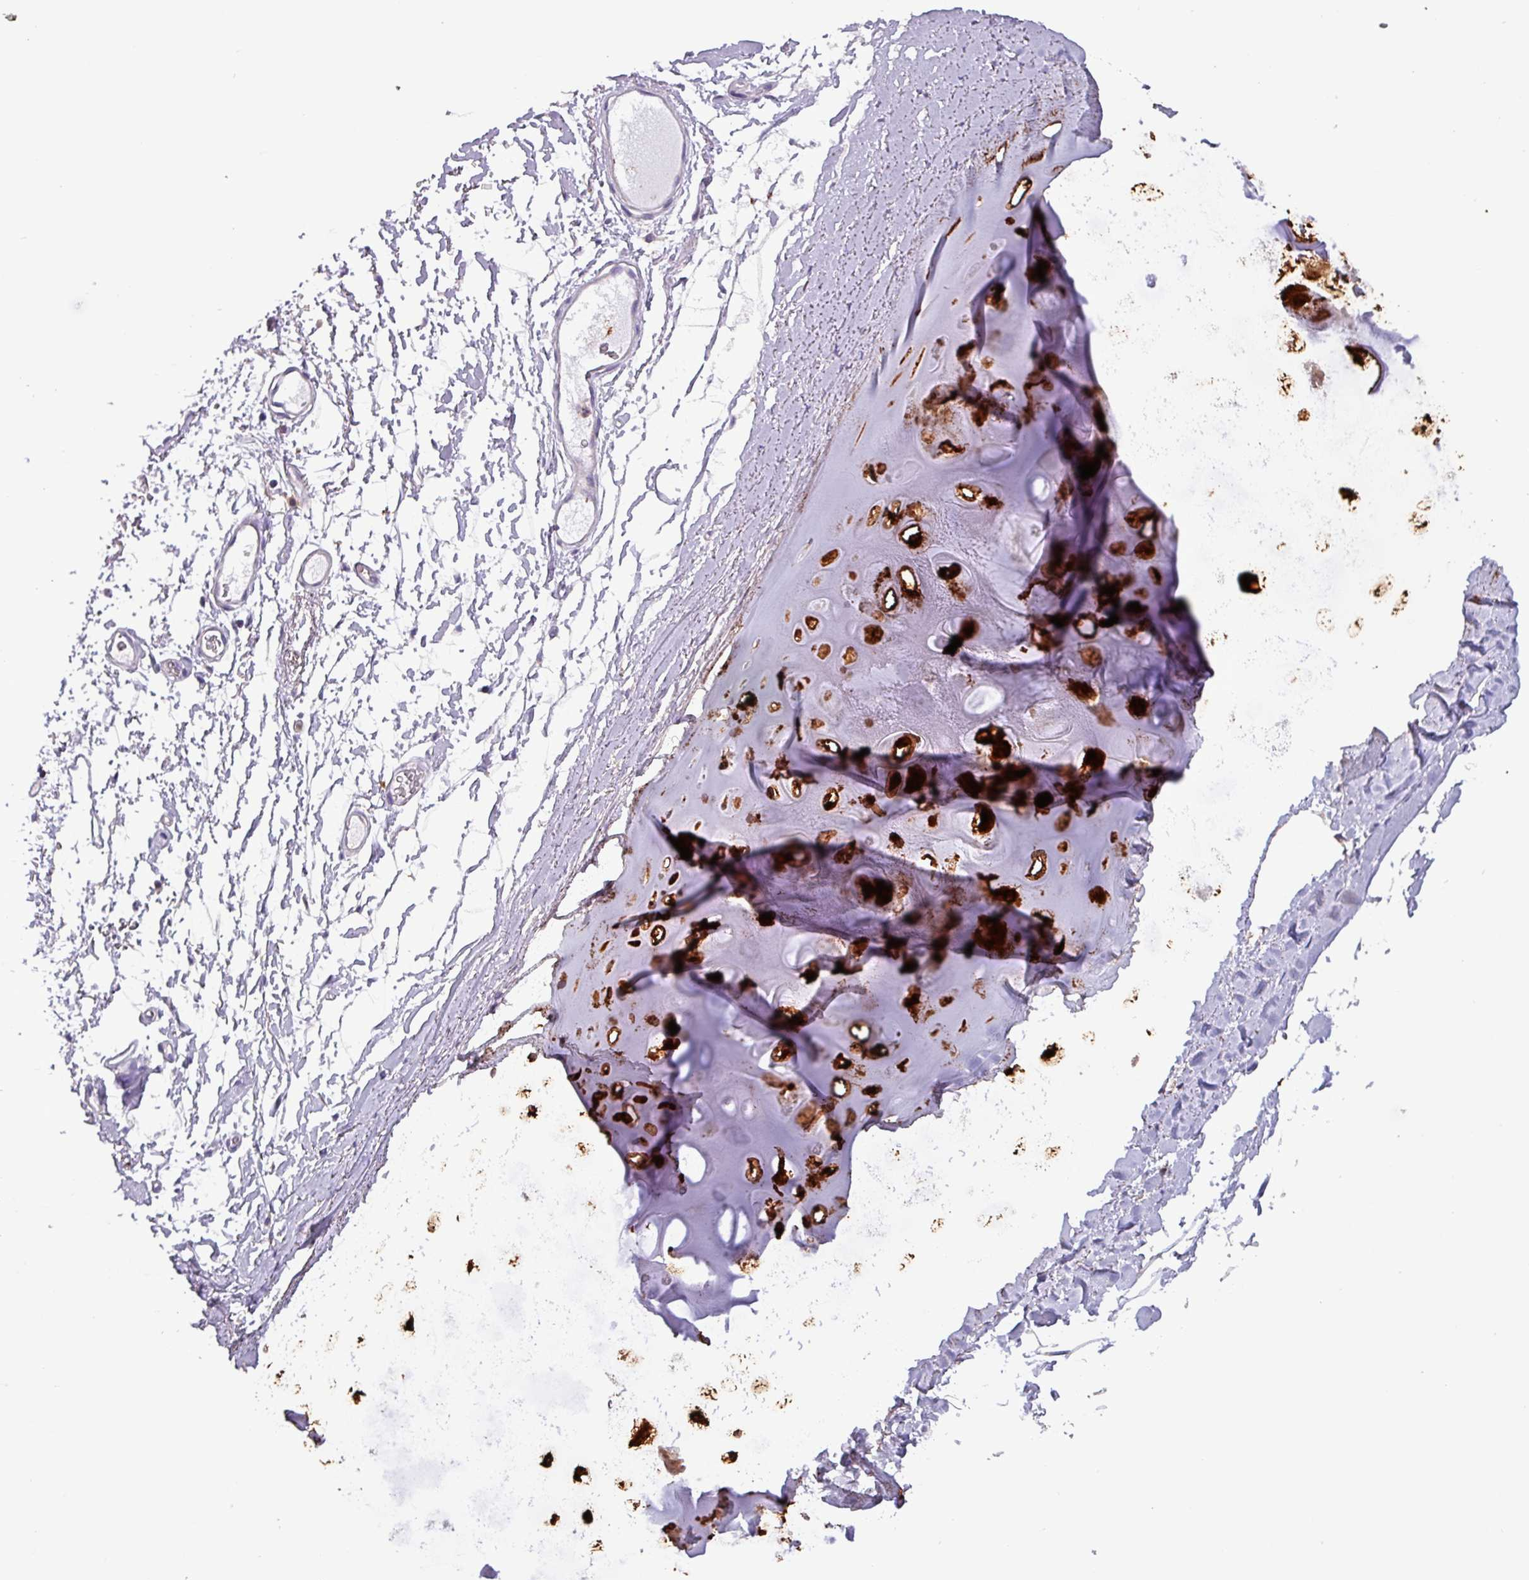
{"staining": {"intensity": "negative", "quantity": "none", "location": "none"}, "tissue": "adipose tissue", "cell_type": "Adipocytes", "image_type": "normal", "snomed": [{"axis": "morphology", "description": "Normal tissue, NOS"}, {"axis": "topography", "description": "Cartilage tissue"}, {"axis": "topography", "description": "Bronchus"}], "caption": "A high-resolution photomicrograph shows IHC staining of unremarkable adipose tissue, which exhibits no significant positivity in adipocytes.", "gene": "SCIN", "patient": {"sex": "female", "age": 72}}